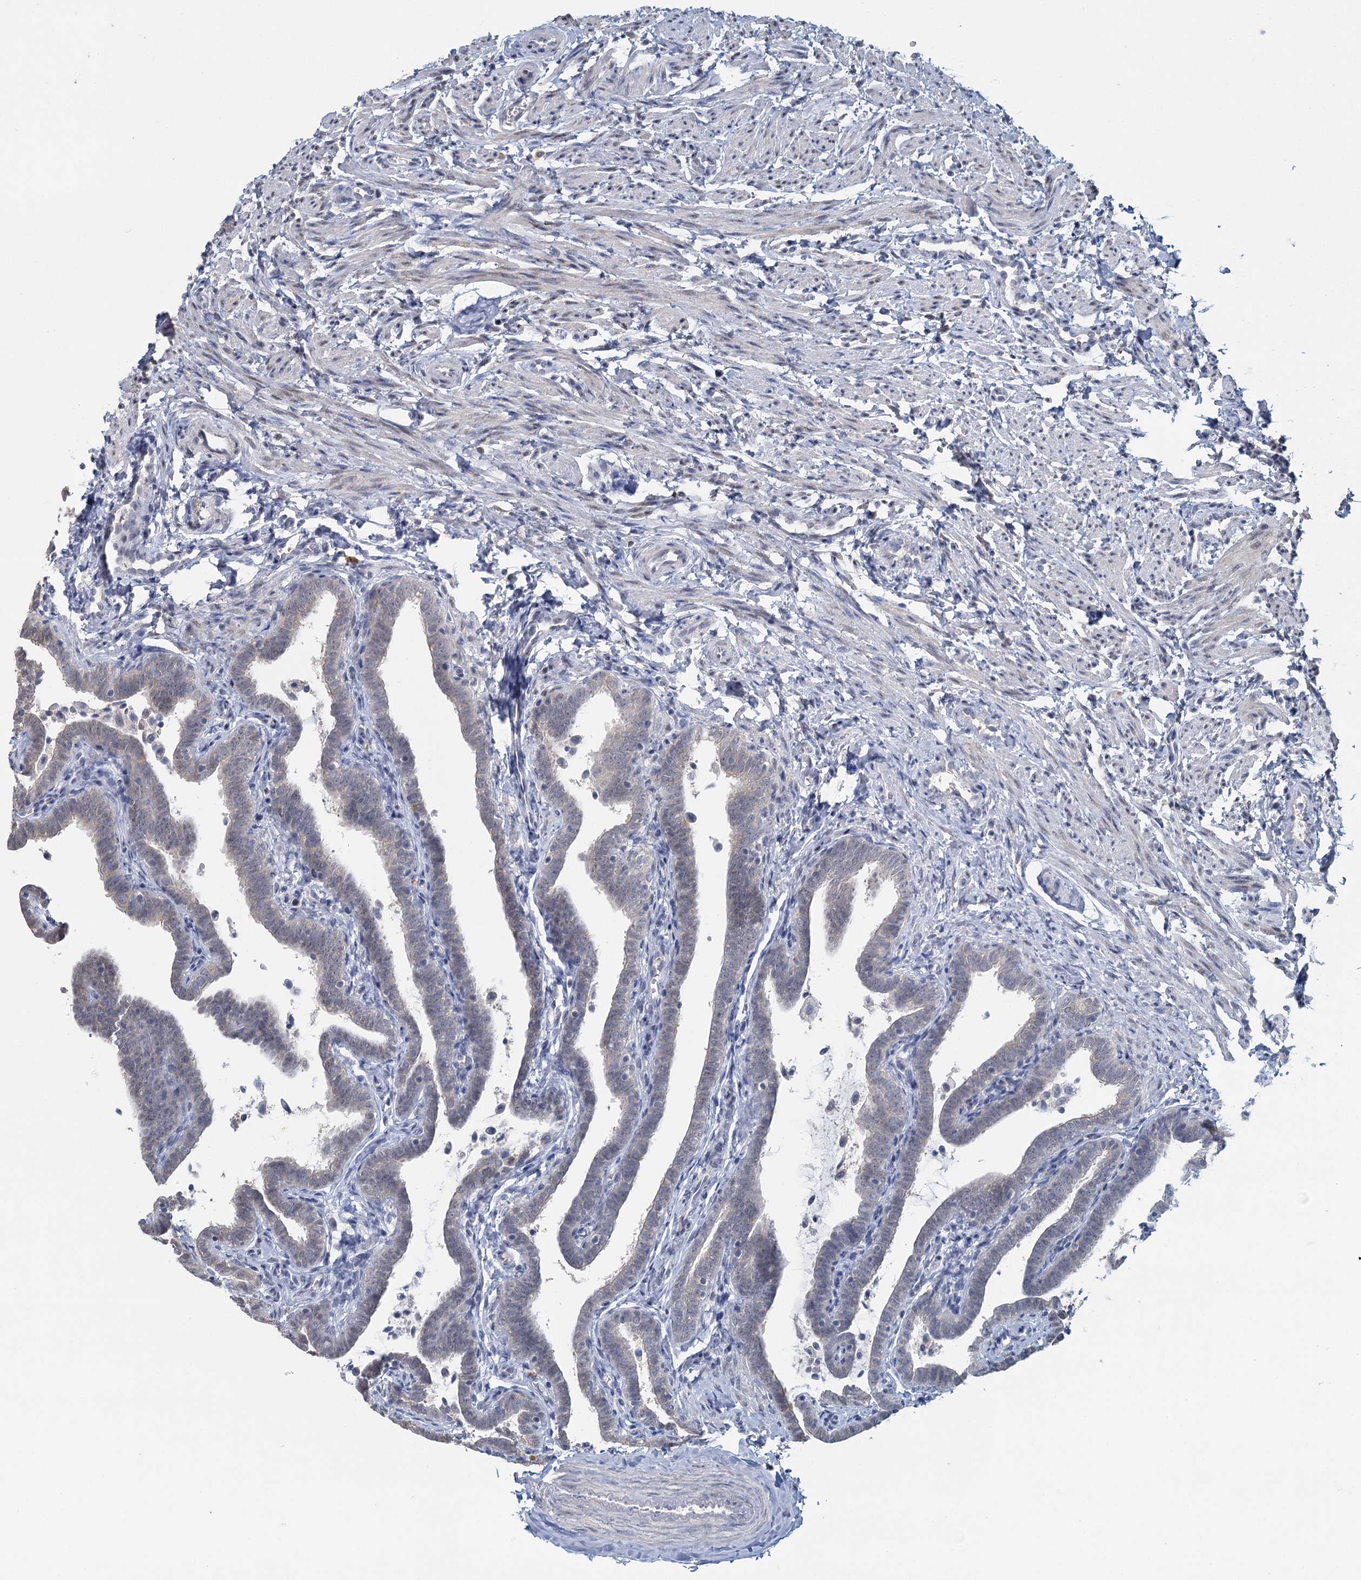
{"staining": {"intensity": "moderate", "quantity": "25%-75%", "location": "cytoplasmic/membranous"}, "tissue": "fallopian tube", "cell_type": "Glandular cells", "image_type": "normal", "snomed": [{"axis": "morphology", "description": "Normal tissue, NOS"}, {"axis": "topography", "description": "Fallopian tube"}], "caption": "A histopathology image of human fallopian tube stained for a protein exhibits moderate cytoplasmic/membranous brown staining in glandular cells.", "gene": "MYO7B", "patient": {"sex": "female", "age": 36}}